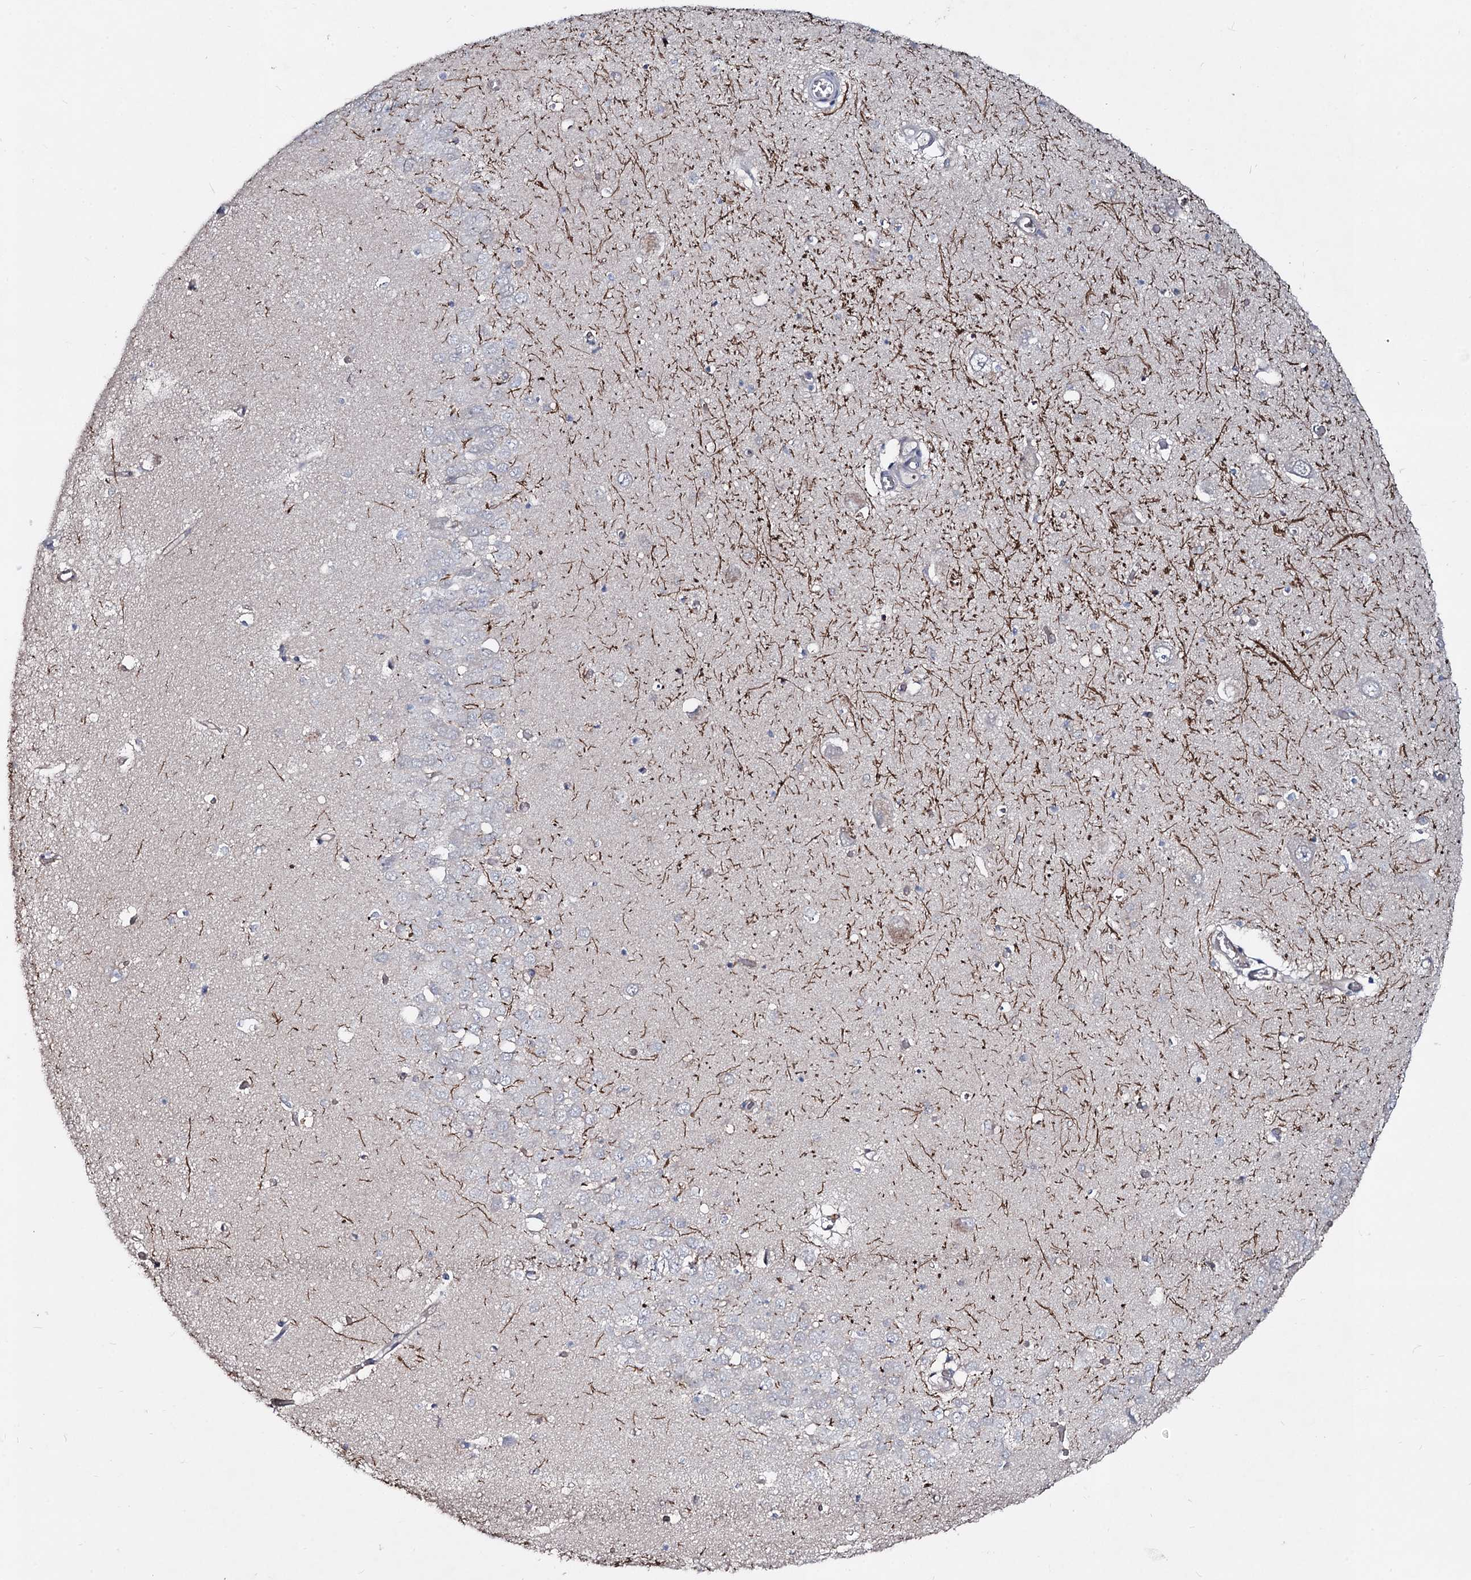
{"staining": {"intensity": "negative", "quantity": "none", "location": "none"}, "tissue": "hippocampus", "cell_type": "Glial cells", "image_type": "normal", "snomed": [{"axis": "morphology", "description": "Normal tissue, NOS"}, {"axis": "topography", "description": "Hippocampus"}], "caption": "Human hippocampus stained for a protein using immunohistochemistry shows no staining in glial cells.", "gene": "RNF6", "patient": {"sex": "male", "age": 70}}